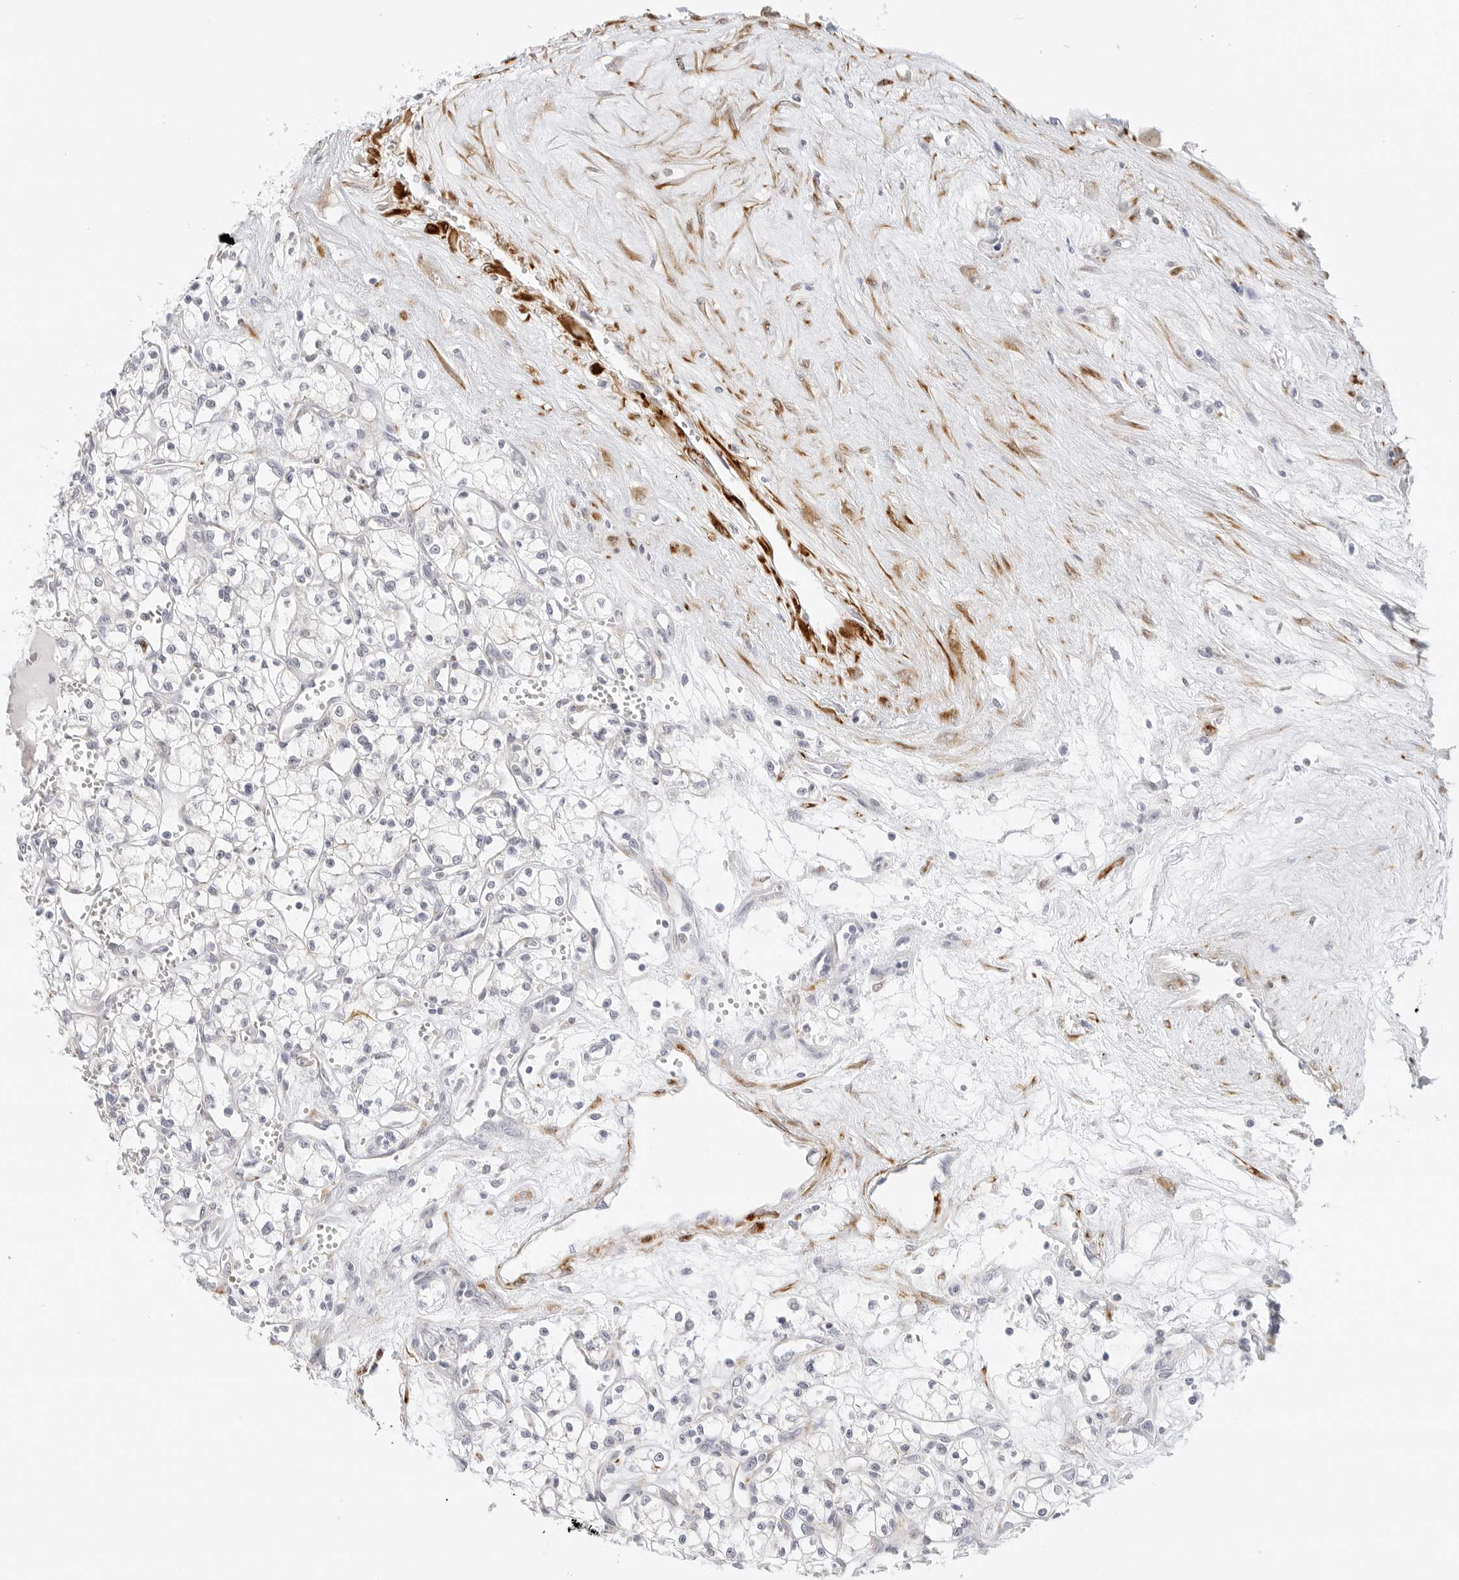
{"staining": {"intensity": "negative", "quantity": "none", "location": "none"}, "tissue": "renal cancer", "cell_type": "Tumor cells", "image_type": "cancer", "snomed": [{"axis": "morphology", "description": "Adenocarcinoma, NOS"}, {"axis": "topography", "description": "Kidney"}], "caption": "The immunohistochemistry micrograph has no significant positivity in tumor cells of renal adenocarcinoma tissue.", "gene": "PCDH19", "patient": {"sex": "male", "age": 59}}